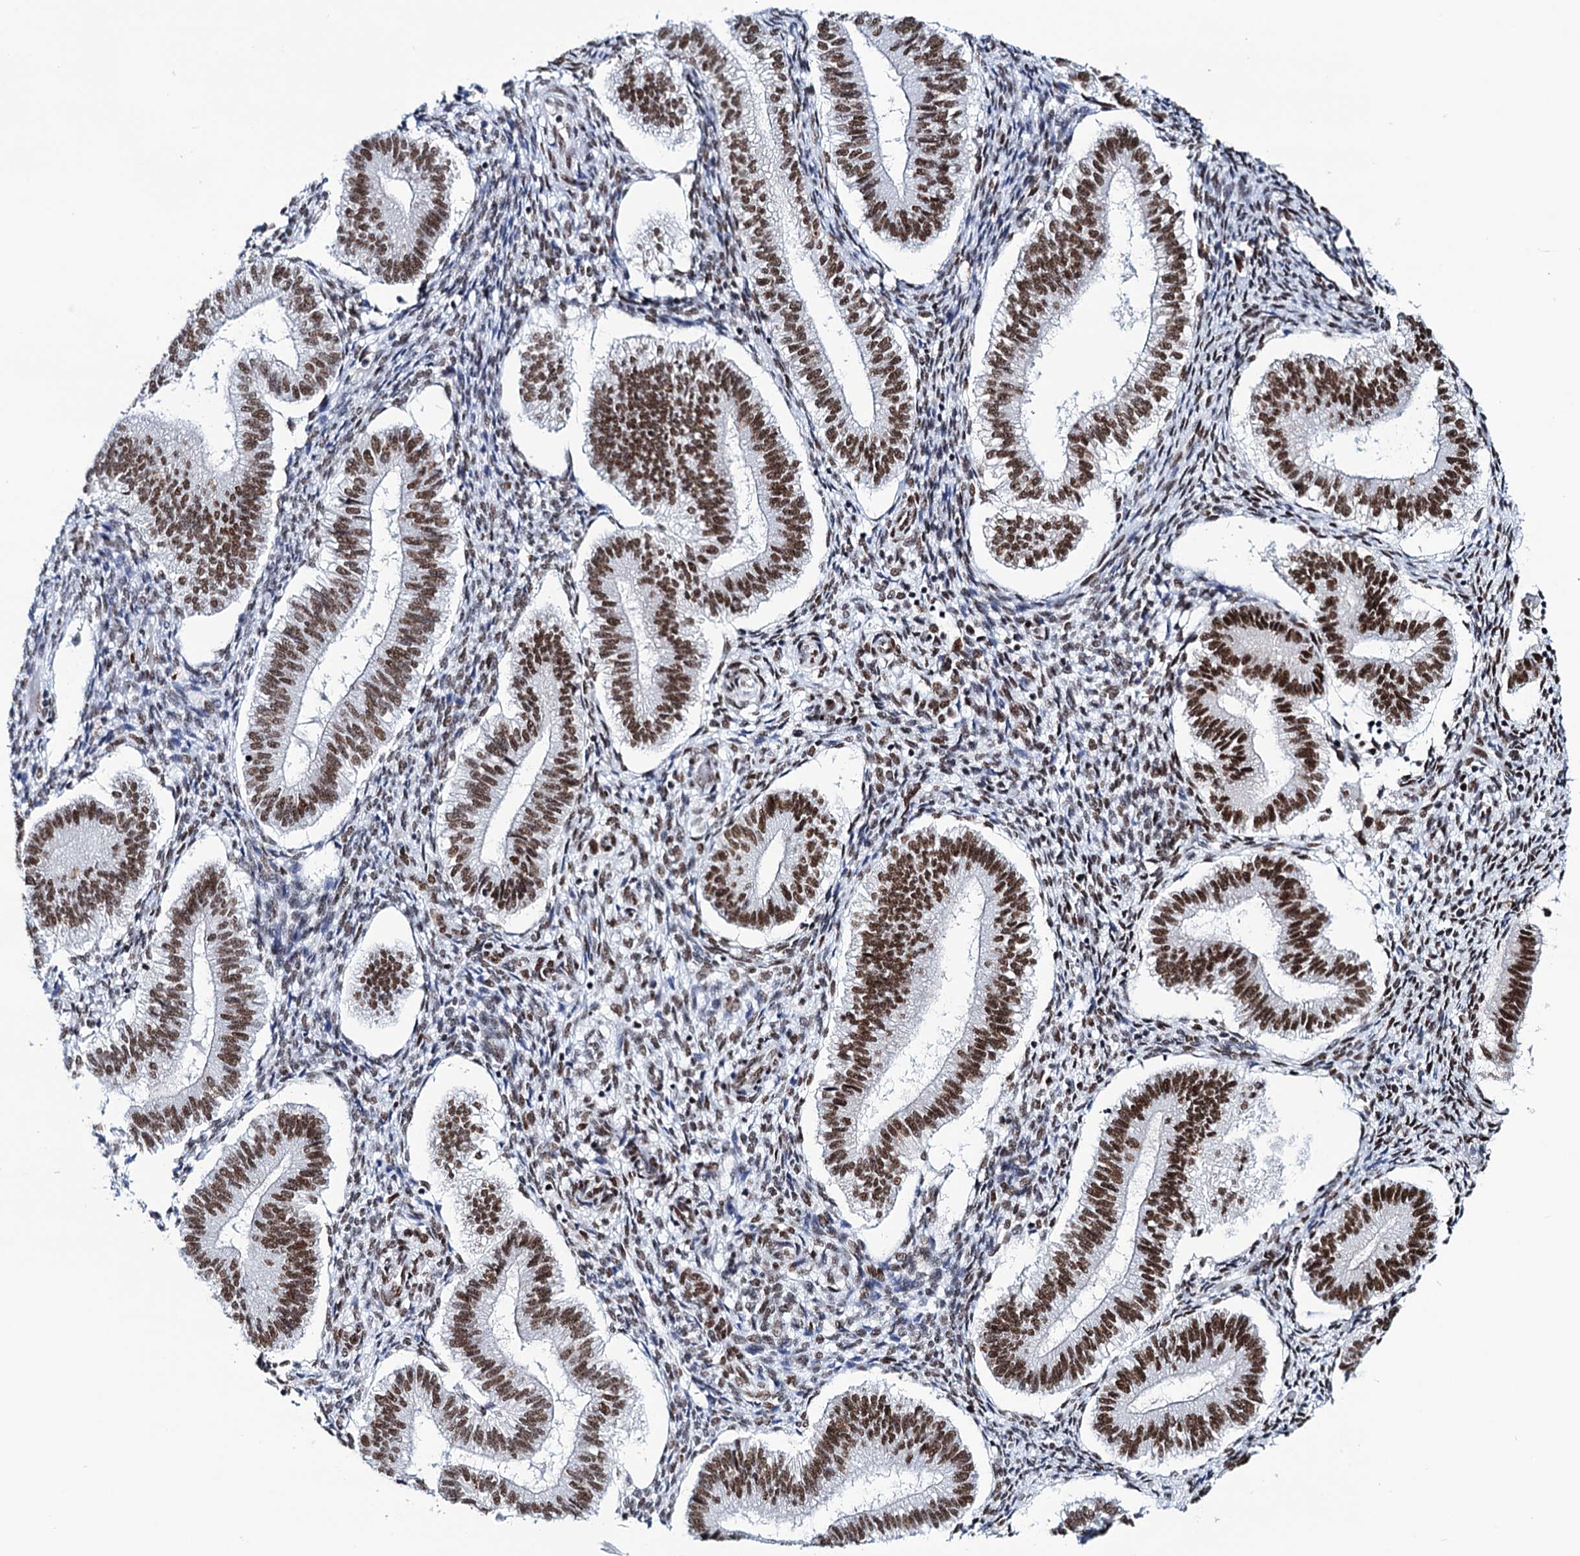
{"staining": {"intensity": "moderate", "quantity": "<25%", "location": "nuclear"}, "tissue": "endometrium", "cell_type": "Cells in endometrial stroma", "image_type": "normal", "snomed": [{"axis": "morphology", "description": "Normal tissue, NOS"}, {"axis": "topography", "description": "Endometrium"}], "caption": "Protein expression analysis of normal human endometrium reveals moderate nuclear positivity in about <25% of cells in endometrial stroma. The staining is performed using DAB brown chromogen to label protein expression. The nuclei are counter-stained blue using hematoxylin.", "gene": "MATR3", "patient": {"sex": "female", "age": 25}}